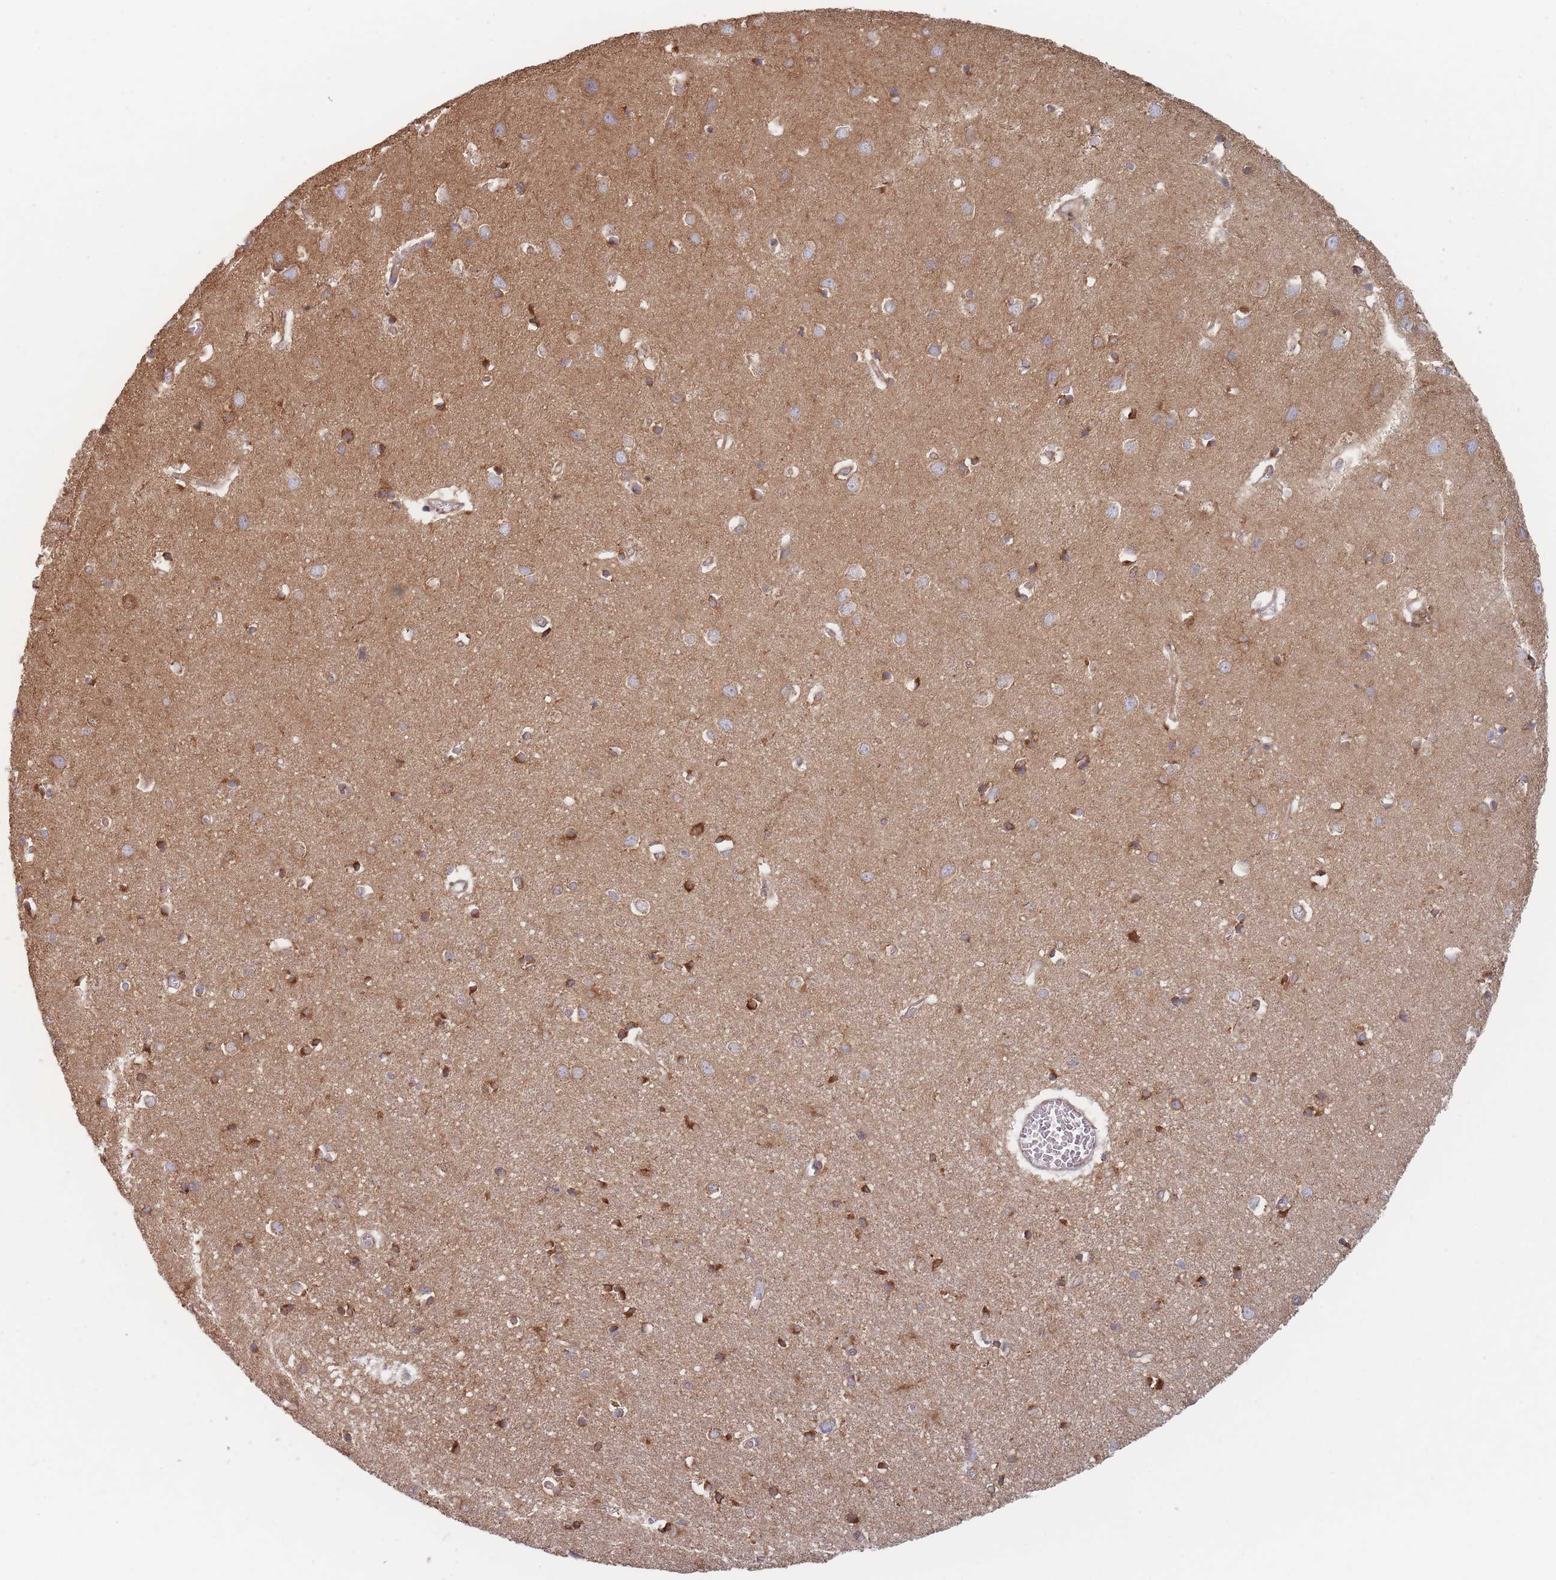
{"staining": {"intensity": "moderate", "quantity": ">75%", "location": "cytoplasmic/membranous"}, "tissue": "cerebral cortex", "cell_type": "Endothelial cells", "image_type": "normal", "snomed": [{"axis": "morphology", "description": "Normal tissue, NOS"}, {"axis": "topography", "description": "Cerebral cortex"}], "caption": "Endothelial cells show medium levels of moderate cytoplasmic/membranous expression in about >75% of cells in unremarkable cerebral cortex. (DAB = brown stain, brightfield microscopy at high magnification).", "gene": "KDSR", "patient": {"sex": "female", "age": 64}}